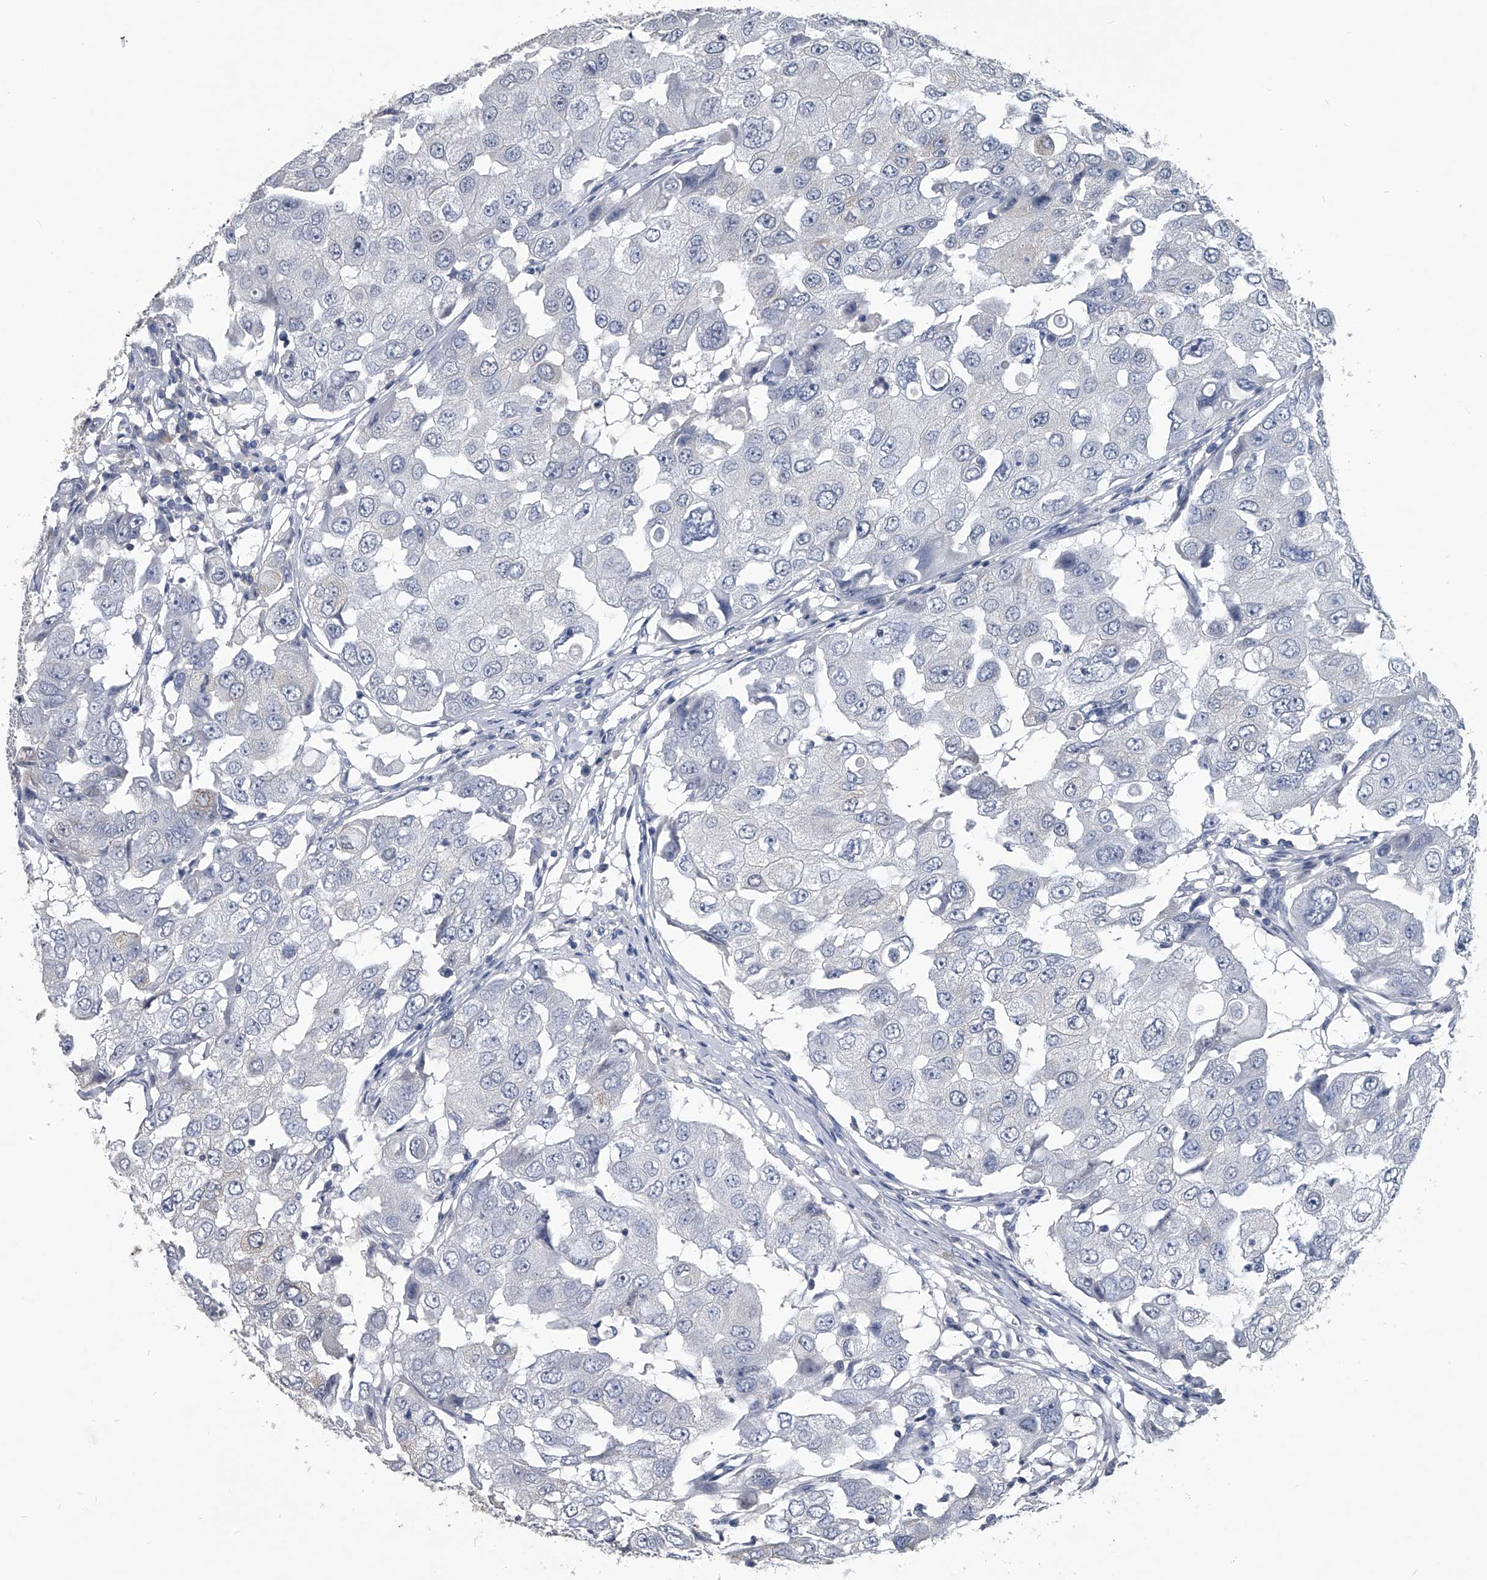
{"staining": {"intensity": "negative", "quantity": "none", "location": "none"}, "tissue": "breast cancer", "cell_type": "Tumor cells", "image_type": "cancer", "snomed": [{"axis": "morphology", "description": "Duct carcinoma"}, {"axis": "topography", "description": "Breast"}], "caption": "Immunohistochemical staining of human invasive ductal carcinoma (breast) reveals no significant staining in tumor cells.", "gene": "BCAS1", "patient": {"sex": "female", "age": 27}}